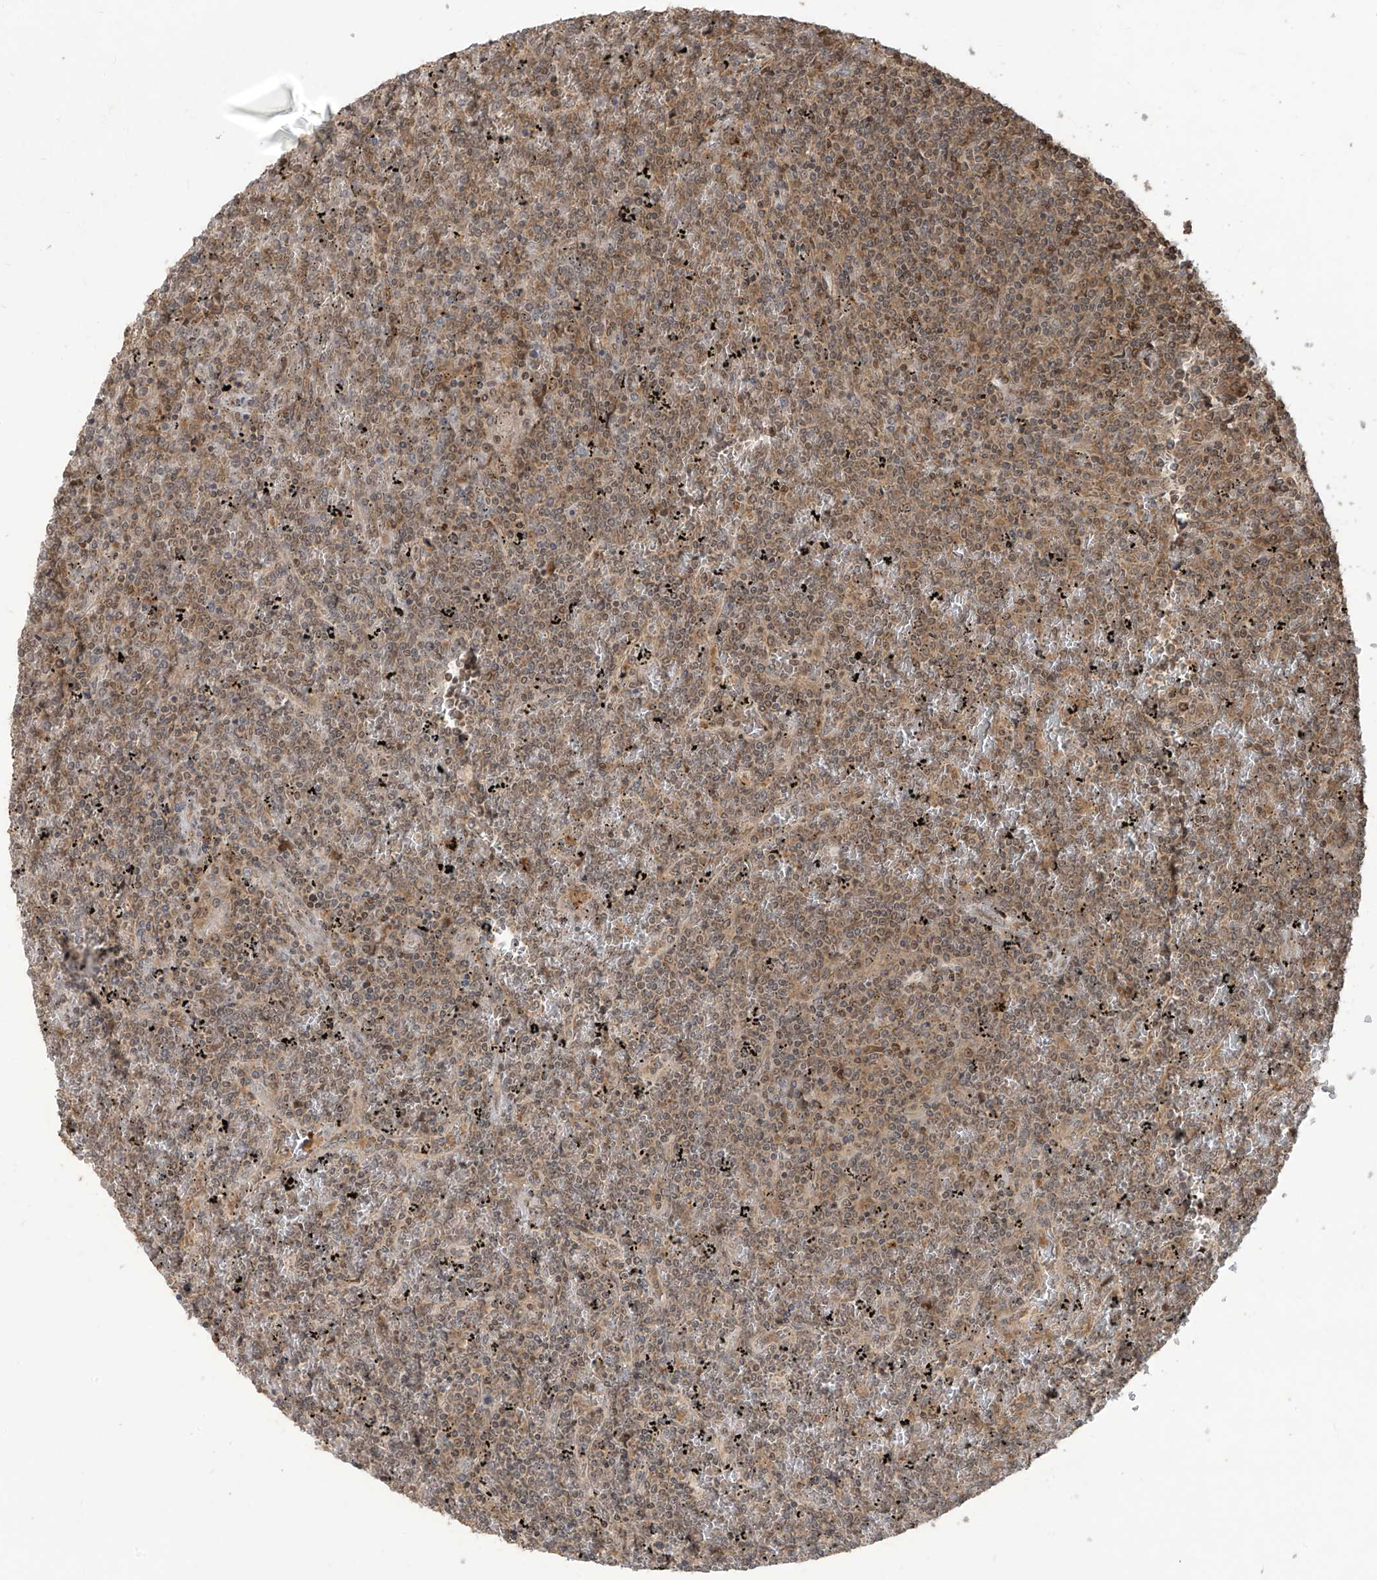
{"staining": {"intensity": "weak", "quantity": ">75%", "location": "cytoplasmic/membranous"}, "tissue": "lymphoma", "cell_type": "Tumor cells", "image_type": "cancer", "snomed": [{"axis": "morphology", "description": "Malignant lymphoma, non-Hodgkin's type, Low grade"}, {"axis": "topography", "description": "Spleen"}], "caption": "Human lymphoma stained for a protein (brown) displays weak cytoplasmic/membranous positive expression in about >75% of tumor cells.", "gene": "CARF", "patient": {"sex": "female", "age": 19}}